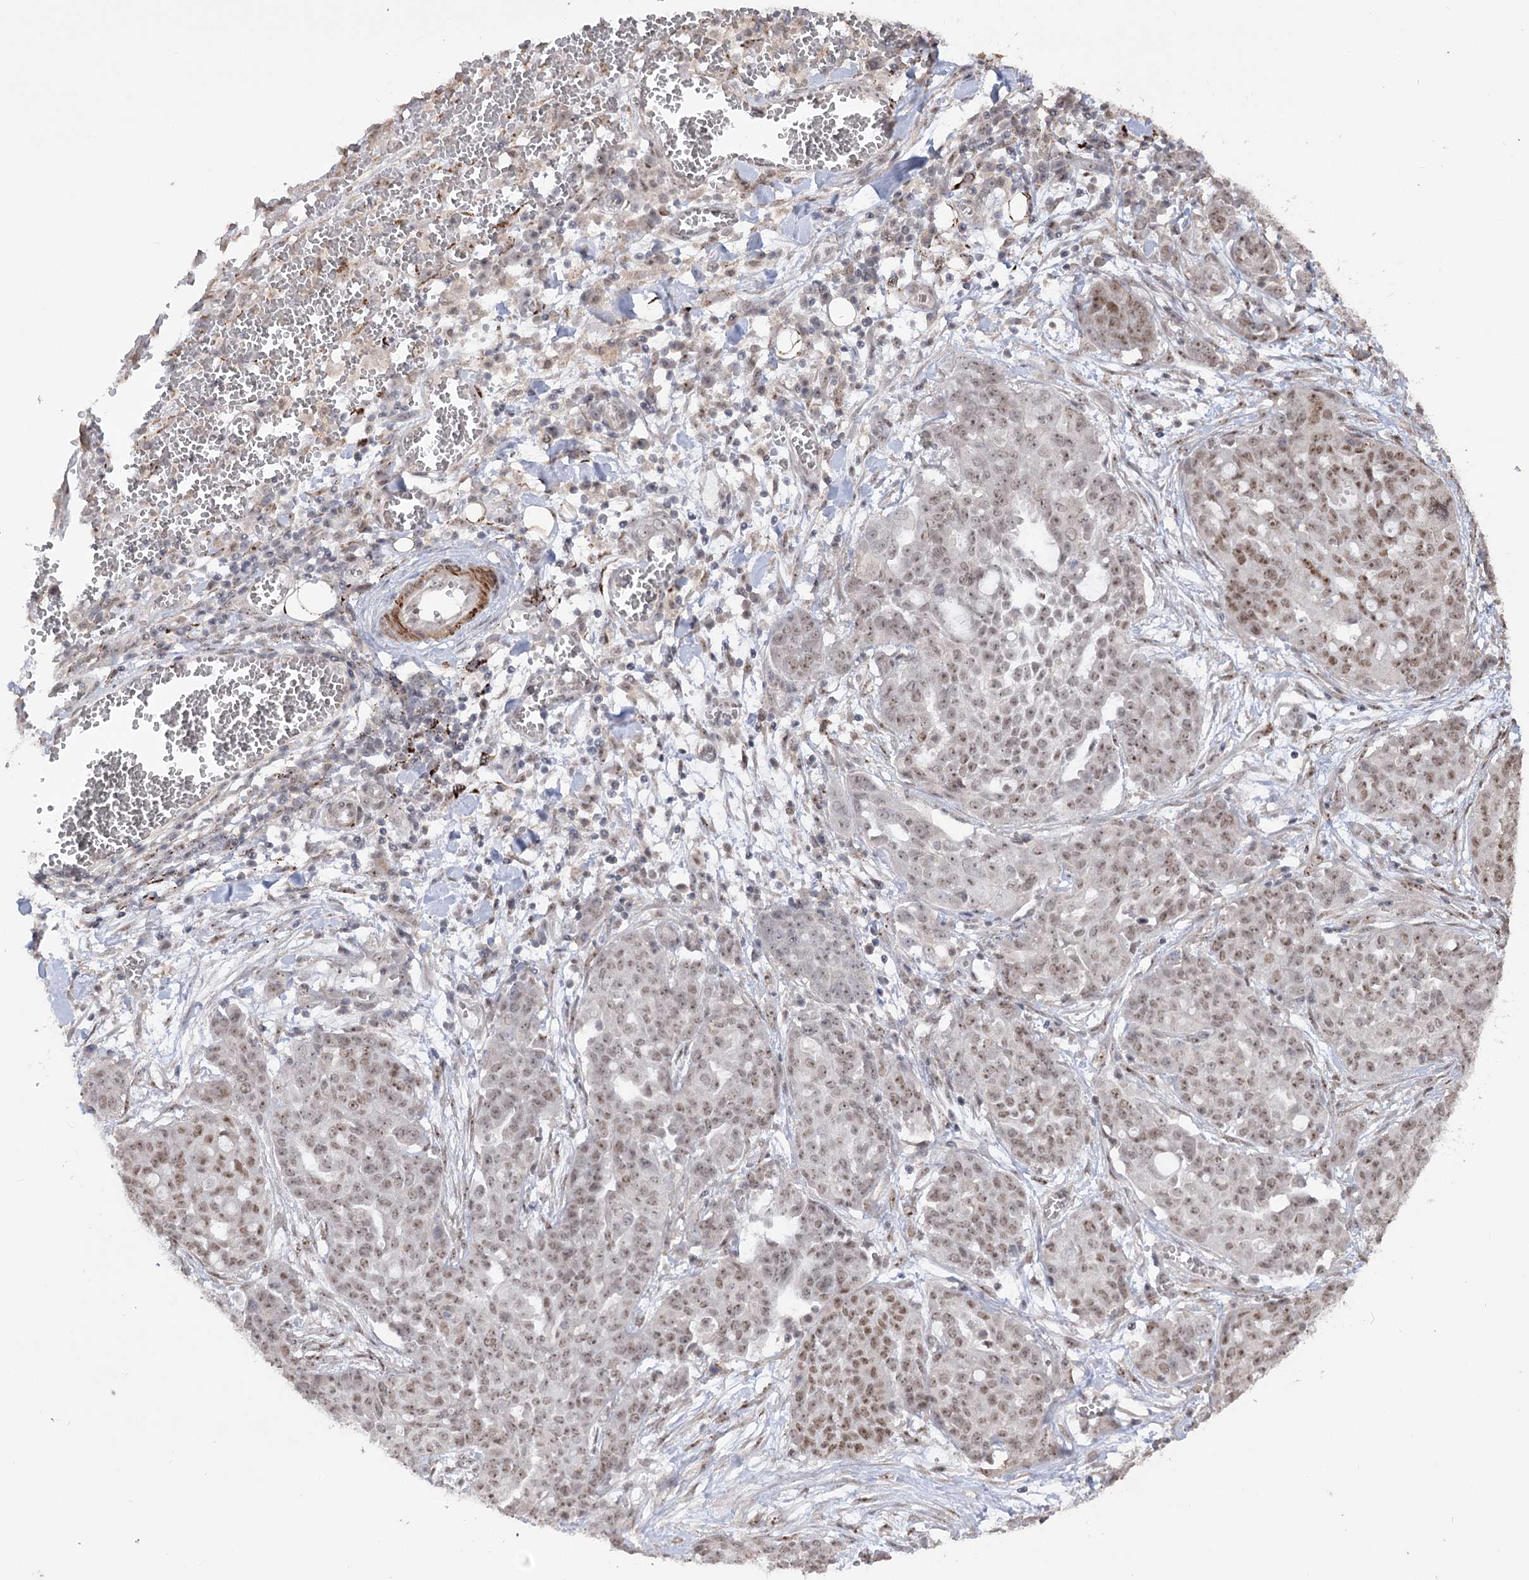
{"staining": {"intensity": "moderate", "quantity": ">75%", "location": "nuclear"}, "tissue": "ovarian cancer", "cell_type": "Tumor cells", "image_type": "cancer", "snomed": [{"axis": "morphology", "description": "Cystadenocarcinoma, serous, NOS"}, {"axis": "topography", "description": "Soft tissue"}, {"axis": "topography", "description": "Ovary"}], "caption": "Human ovarian cancer stained with a brown dye demonstrates moderate nuclear positive expression in about >75% of tumor cells.", "gene": "ZSCAN23", "patient": {"sex": "female", "age": 57}}